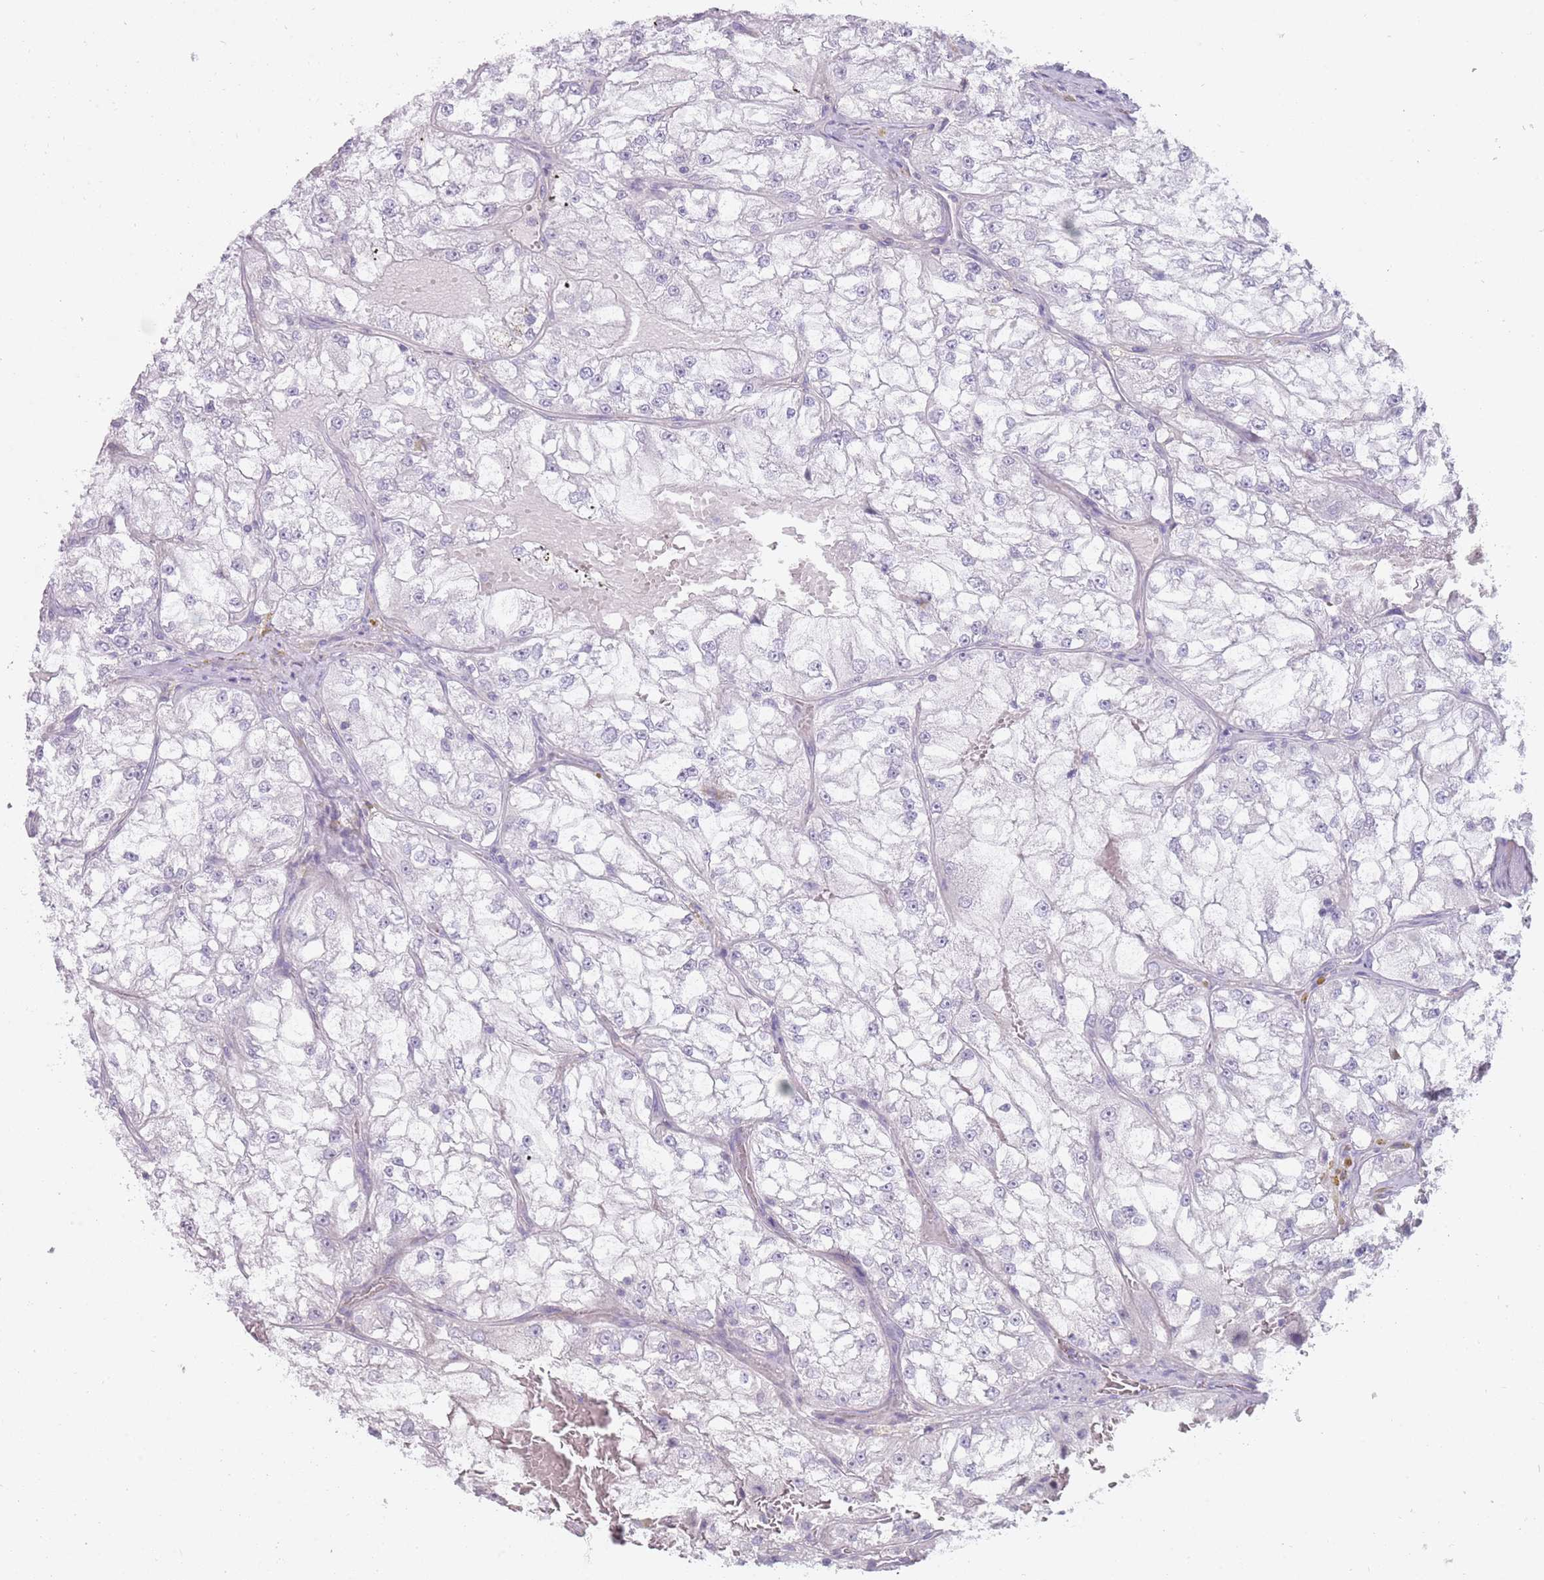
{"staining": {"intensity": "negative", "quantity": "none", "location": "none"}, "tissue": "renal cancer", "cell_type": "Tumor cells", "image_type": "cancer", "snomed": [{"axis": "morphology", "description": "Adenocarcinoma, NOS"}, {"axis": "topography", "description": "Kidney"}], "caption": "Tumor cells are negative for protein expression in human renal adenocarcinoma.", "gene": "DDX4", "patient": {"sex": "female", "age": 72}}